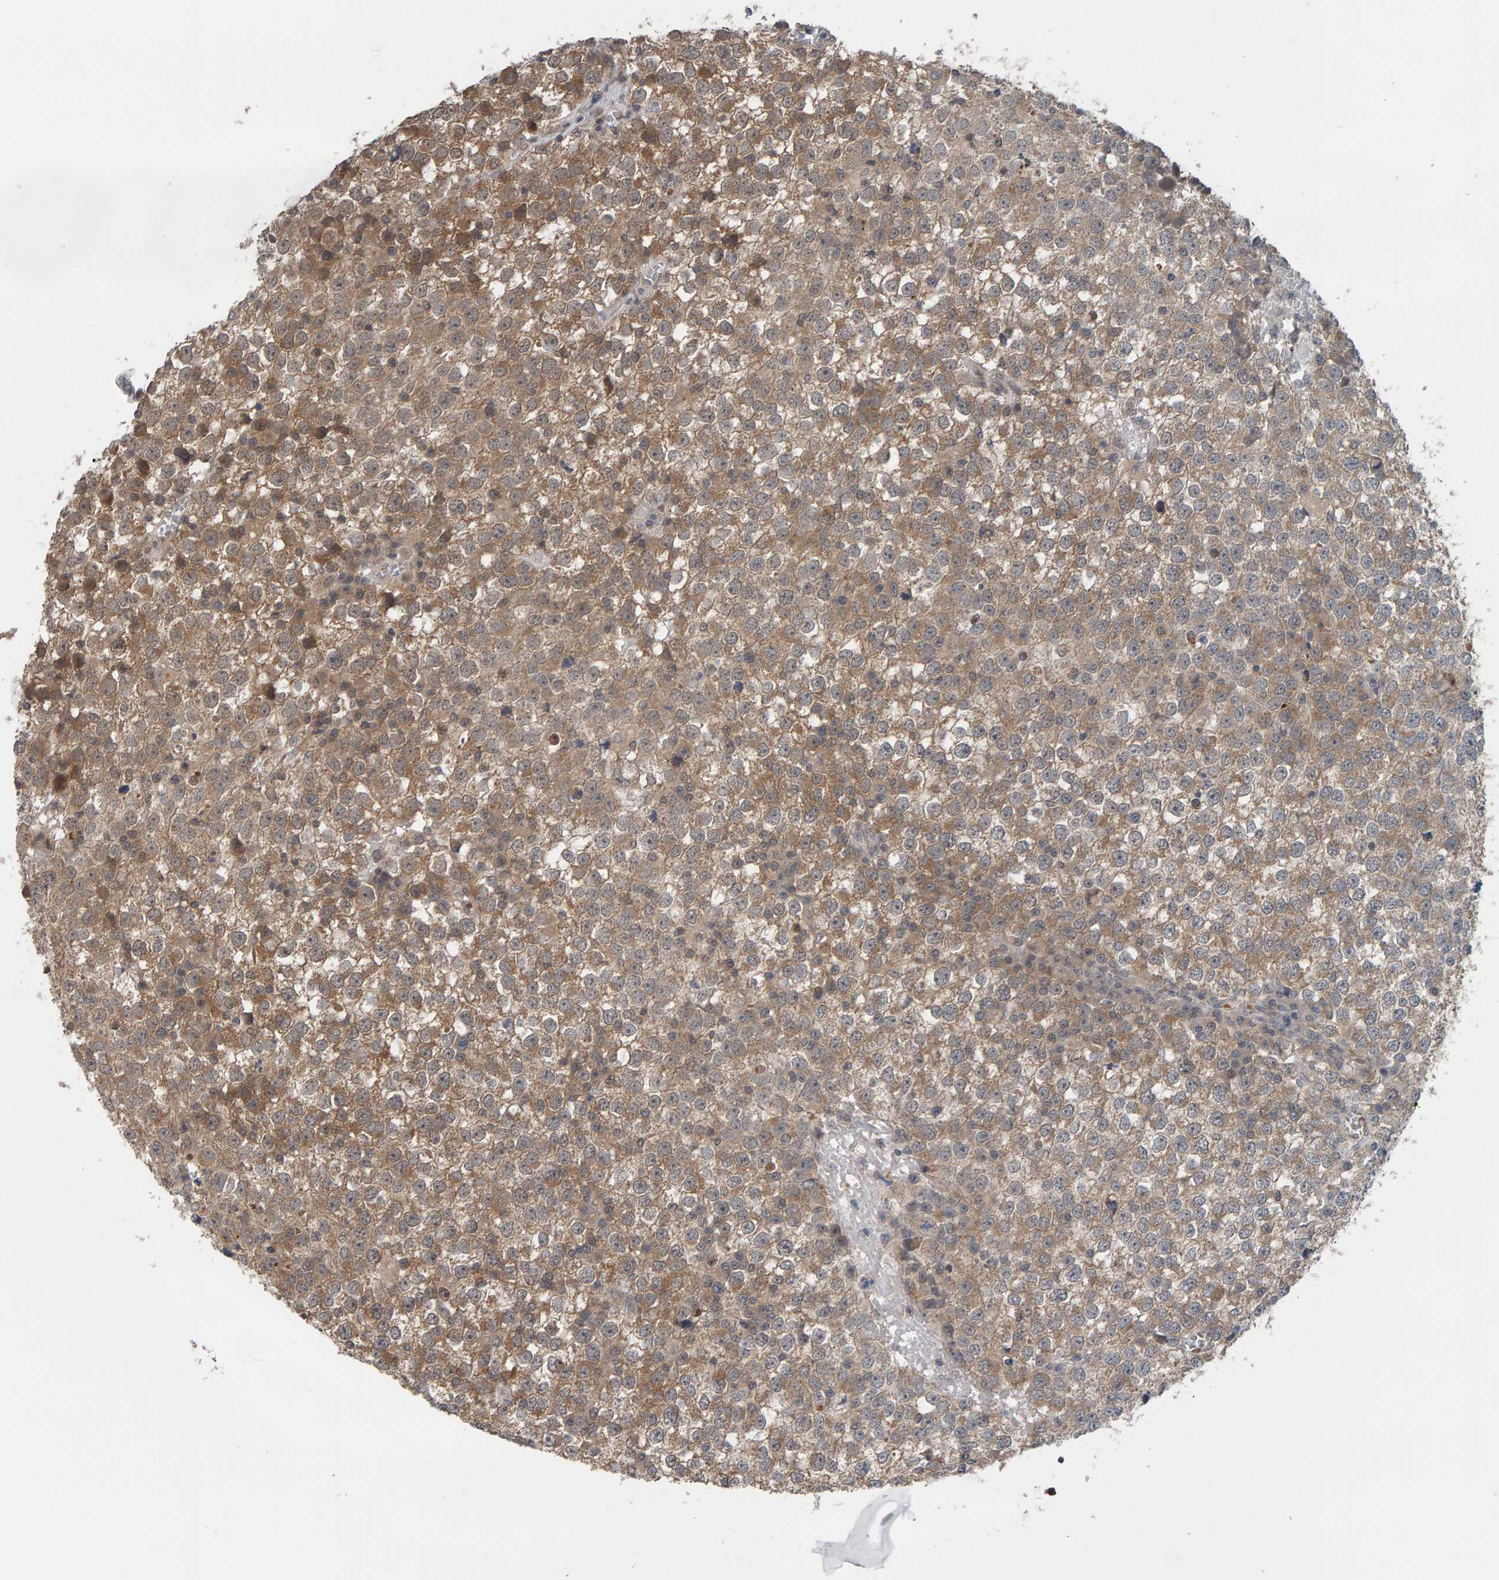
{"staining": {"intensity": "weak", "quantity": ">75%", "location": "cytoplasmic/membranous"}, "tissue": "testis cancer", "cell_type": "Tumor cells", "image_type": "cancer", "snomed": [{"axis": "morphology", "description": "Seminoma, NOS"}, {"axis": "topography", "description": "Testis"}], "caption": "Human testis cancer stained for a protein (brown) shows weak cytoplasmic/membranous positive staining in about >75% of tumor cells.", "gene": "COASY", "patient": {"sex": "male", "age": 65}}